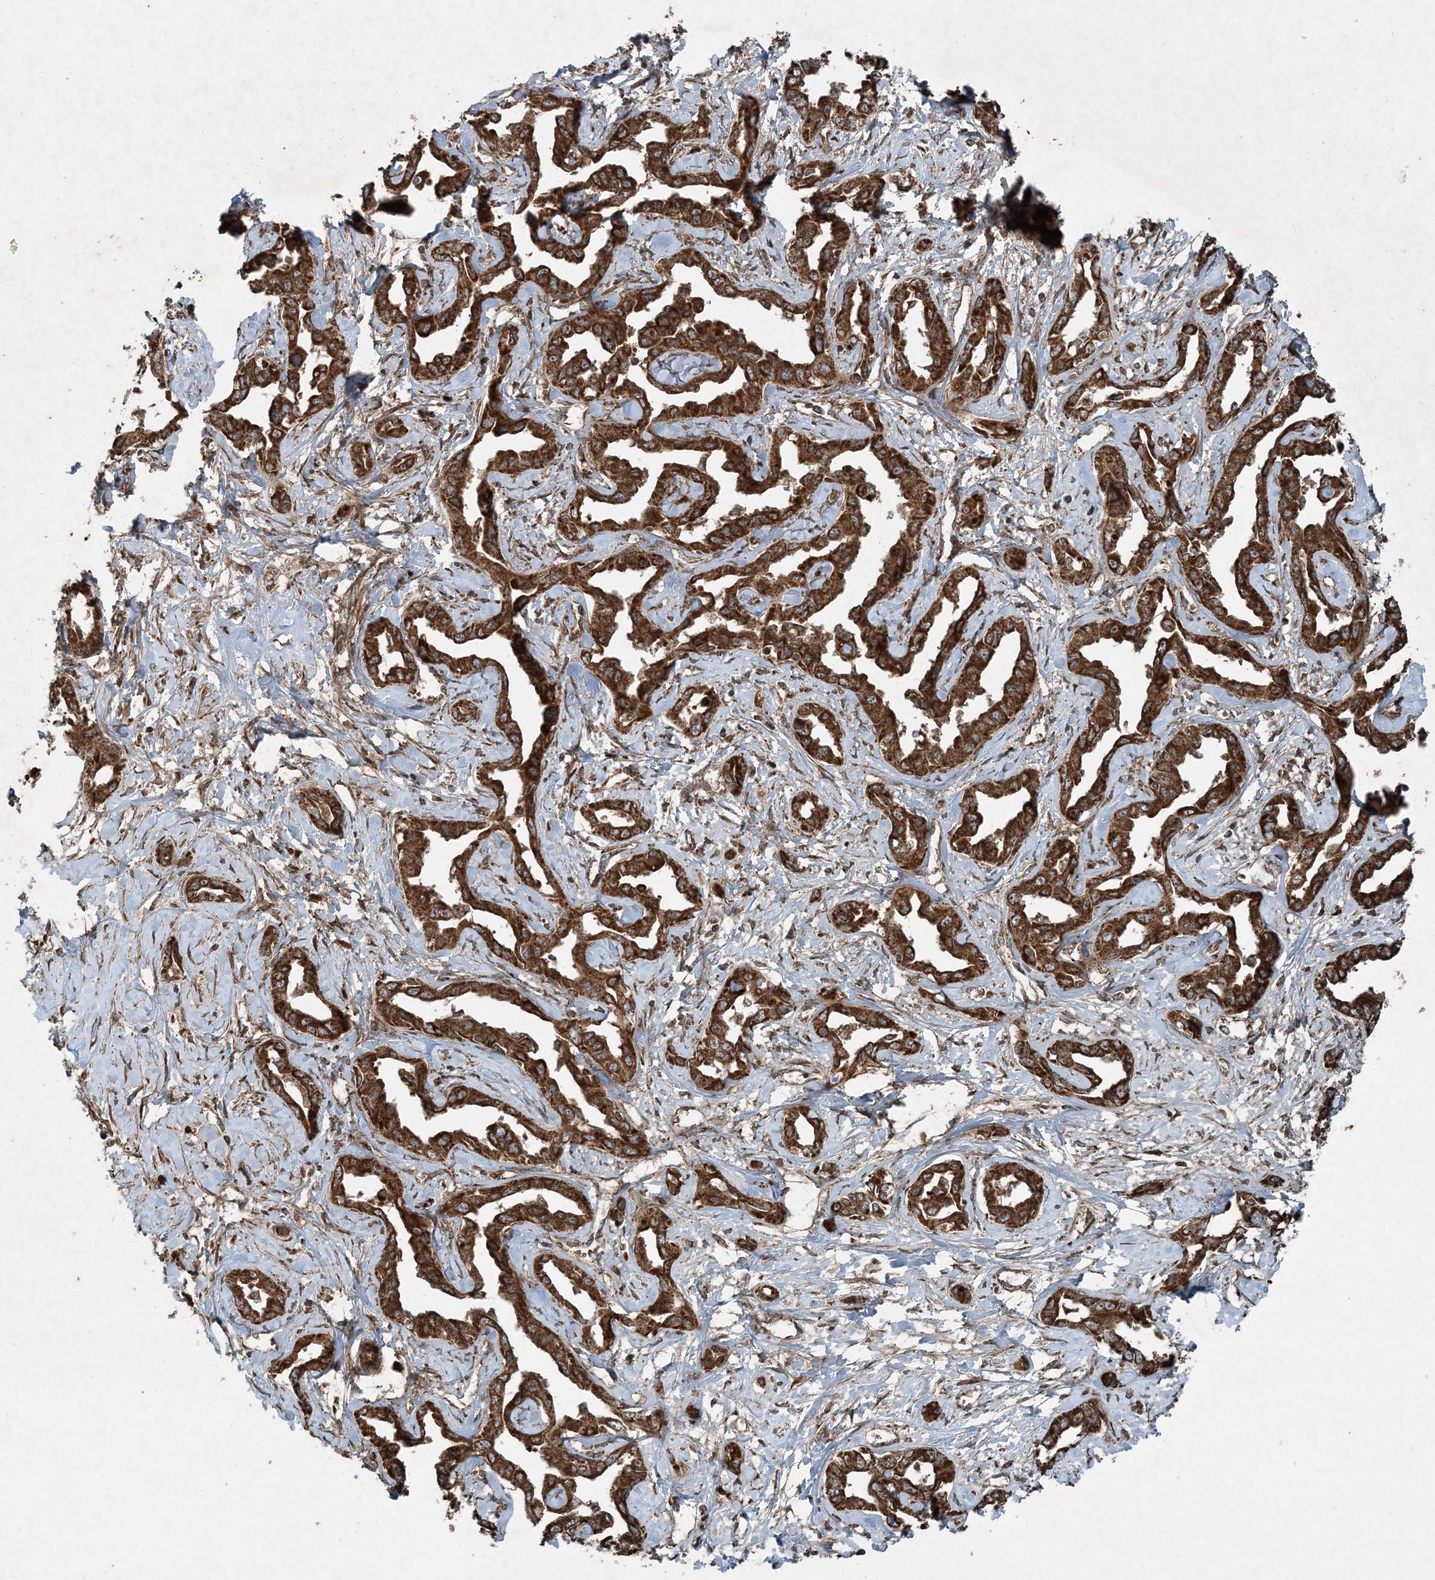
{"staining": {"intensity": "strong", "quantity": ">75%", "location": "cytoplasmic/membranous"}, "tissue": "liver cancer", "cell_type": "Tumor cells", "image_type": "cancer", "snomed": [{"axis": "morphology", "description": "Cholangiocarcinoma"}, {"axis": "topography", "description": "Liver"}], "caption": "IHC image of liver cancer stained for a protein (brown), which demonstrates high levels of strong cytoplasmic/membranous positivity in about >75% of tumor cells.", "gene": "COPS7B", "patient": {"sex": "male", "age": 59}}